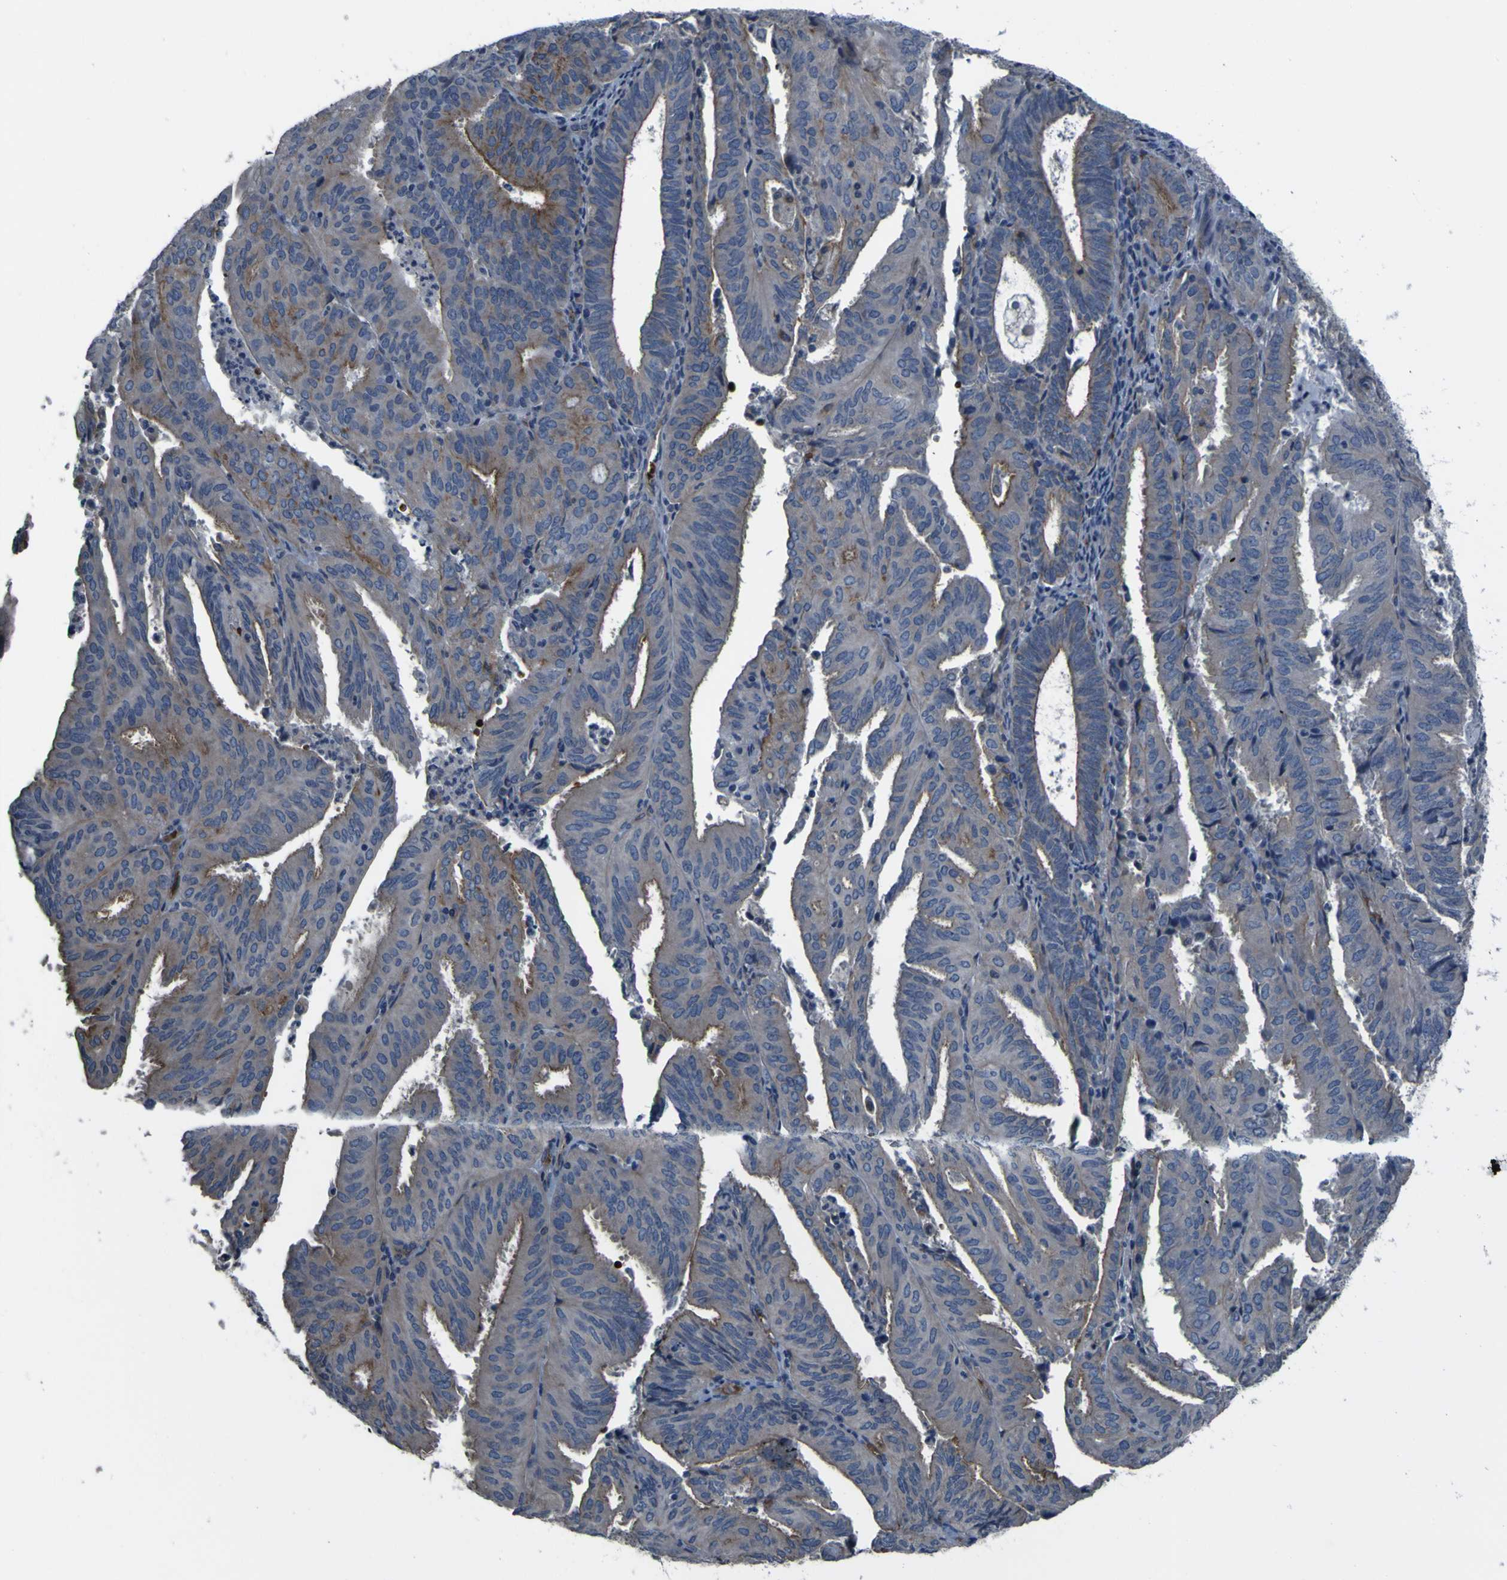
{"staining": {"intensity": "moderate", "quantity": "<25%", "location": "cytoplasmic/membranous"}, "tissue": "endometrial cancer", "cell_type": "Tumor cells", "image_type": "cancer", "snomed": [{"axis": "morphology", "description": "Adenocarcinoma, NOS"}, {"axis": "topography", "description": "Uterus"}], "caption": "IHC (DAB (3,3'-diaminobenzidine)) staining of endometrial cancer (adenocarcinoma) shows moderate cytoplasmic/membranous protein staining in approximately <25% of tumor cells.", "gene": "GRAMD1A", "patient": {"sex": "female", "age": 60}}